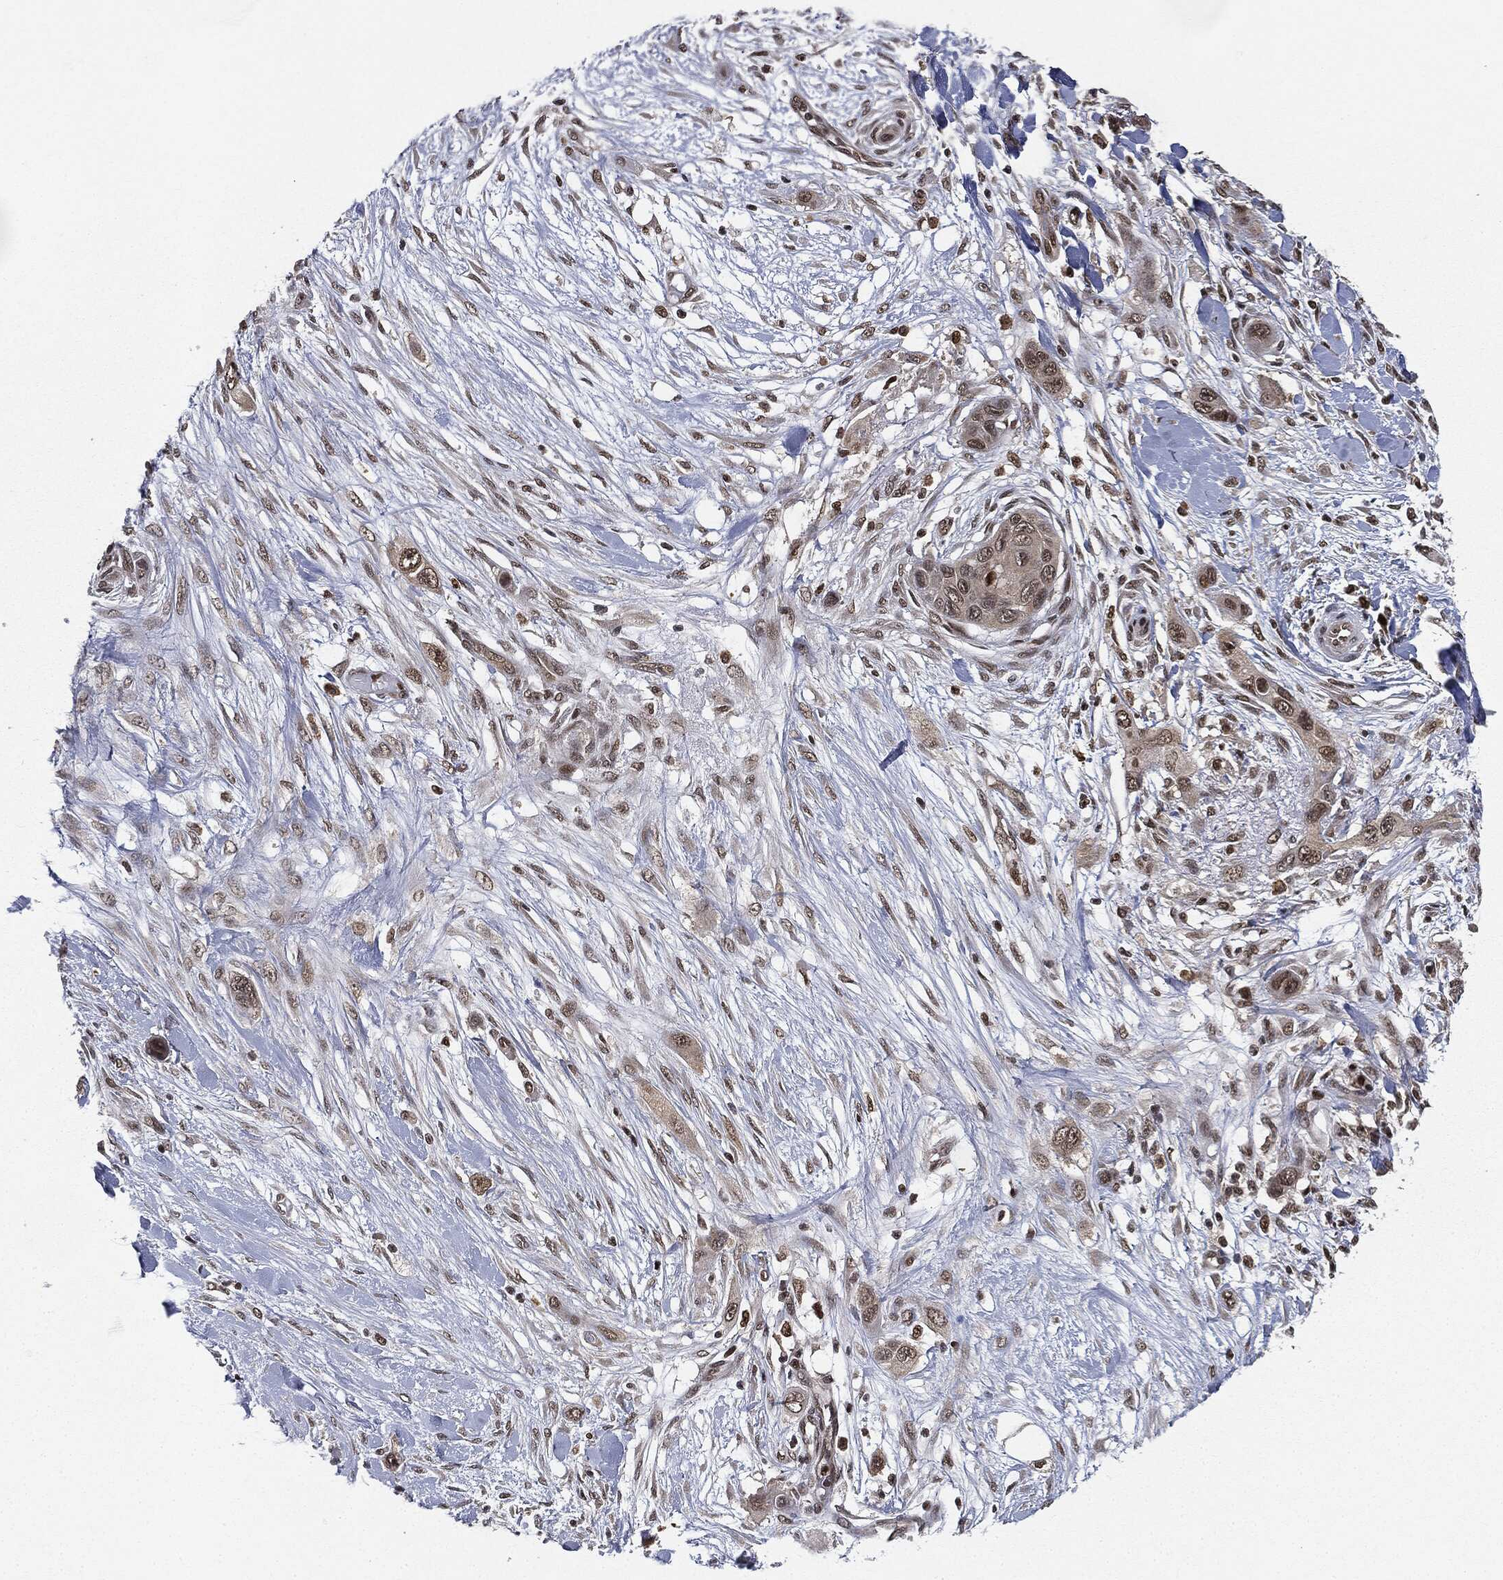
{"staining": {"intensity": "moderate", "quantity": "25%-75%", "location": "nuclear"}, "tissue": "skin cancer", "cell_type": "Tumor cells", "image_type": "cancer", "snomed": [{"axis": "morphology", "description": "Squamous cell carcinoma, NOS"}, {"axis": "topography", "description": "Skin"}], "caption": "Immunohistochemistry (IHC) photomicrograph of neoplastic tissue: skin cancer stained using IHC reveals medium levels of moderate protein expression localized specifically in the nuclear of tumor cells, appearing as a nuclear brown color.", "gene": "TBC1D22A", "patient": {"sex": "male", "age": 79}}